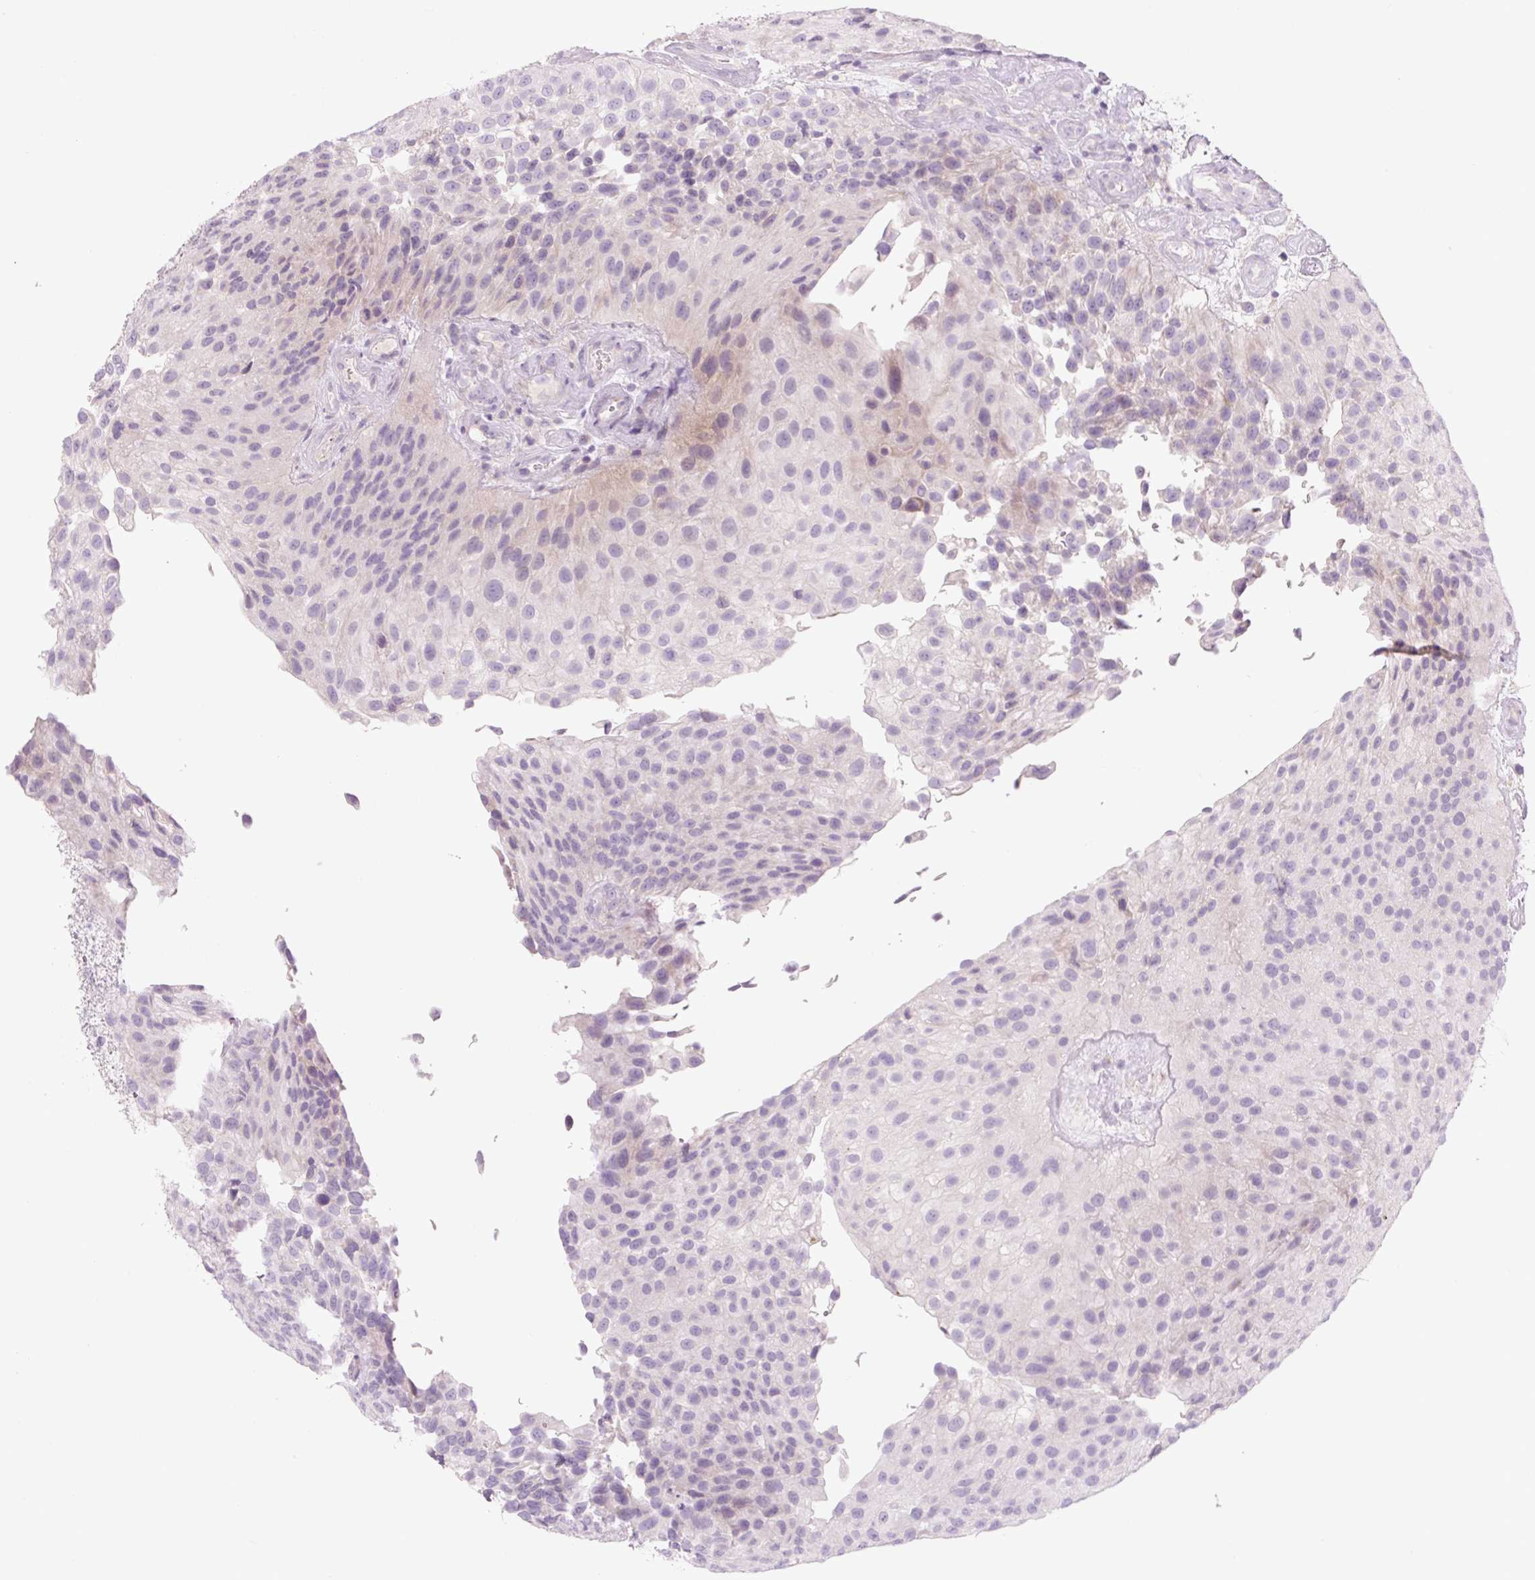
{"staining": {"intensity": "weak", "quantity": "<25%", "location": "cytoplasmic/membranous"}, "tissue": "urothelial cancer", "cell_type": "Tumor cells", "image_type": "cancer", "snomed": [{"axis": "morphology", "description": "Urothelial carcinoma, NOS"}, {"axis": "topography", "description": "Urinary bladder"}], "caption": "DAB (3,3'-diaminobenzidine) immunohistochemical staining of human urothelial cancer displays no significant expression in tumor cells.", "gene": "TMEM100", "patient": {"sex": "male", "age": 87}}